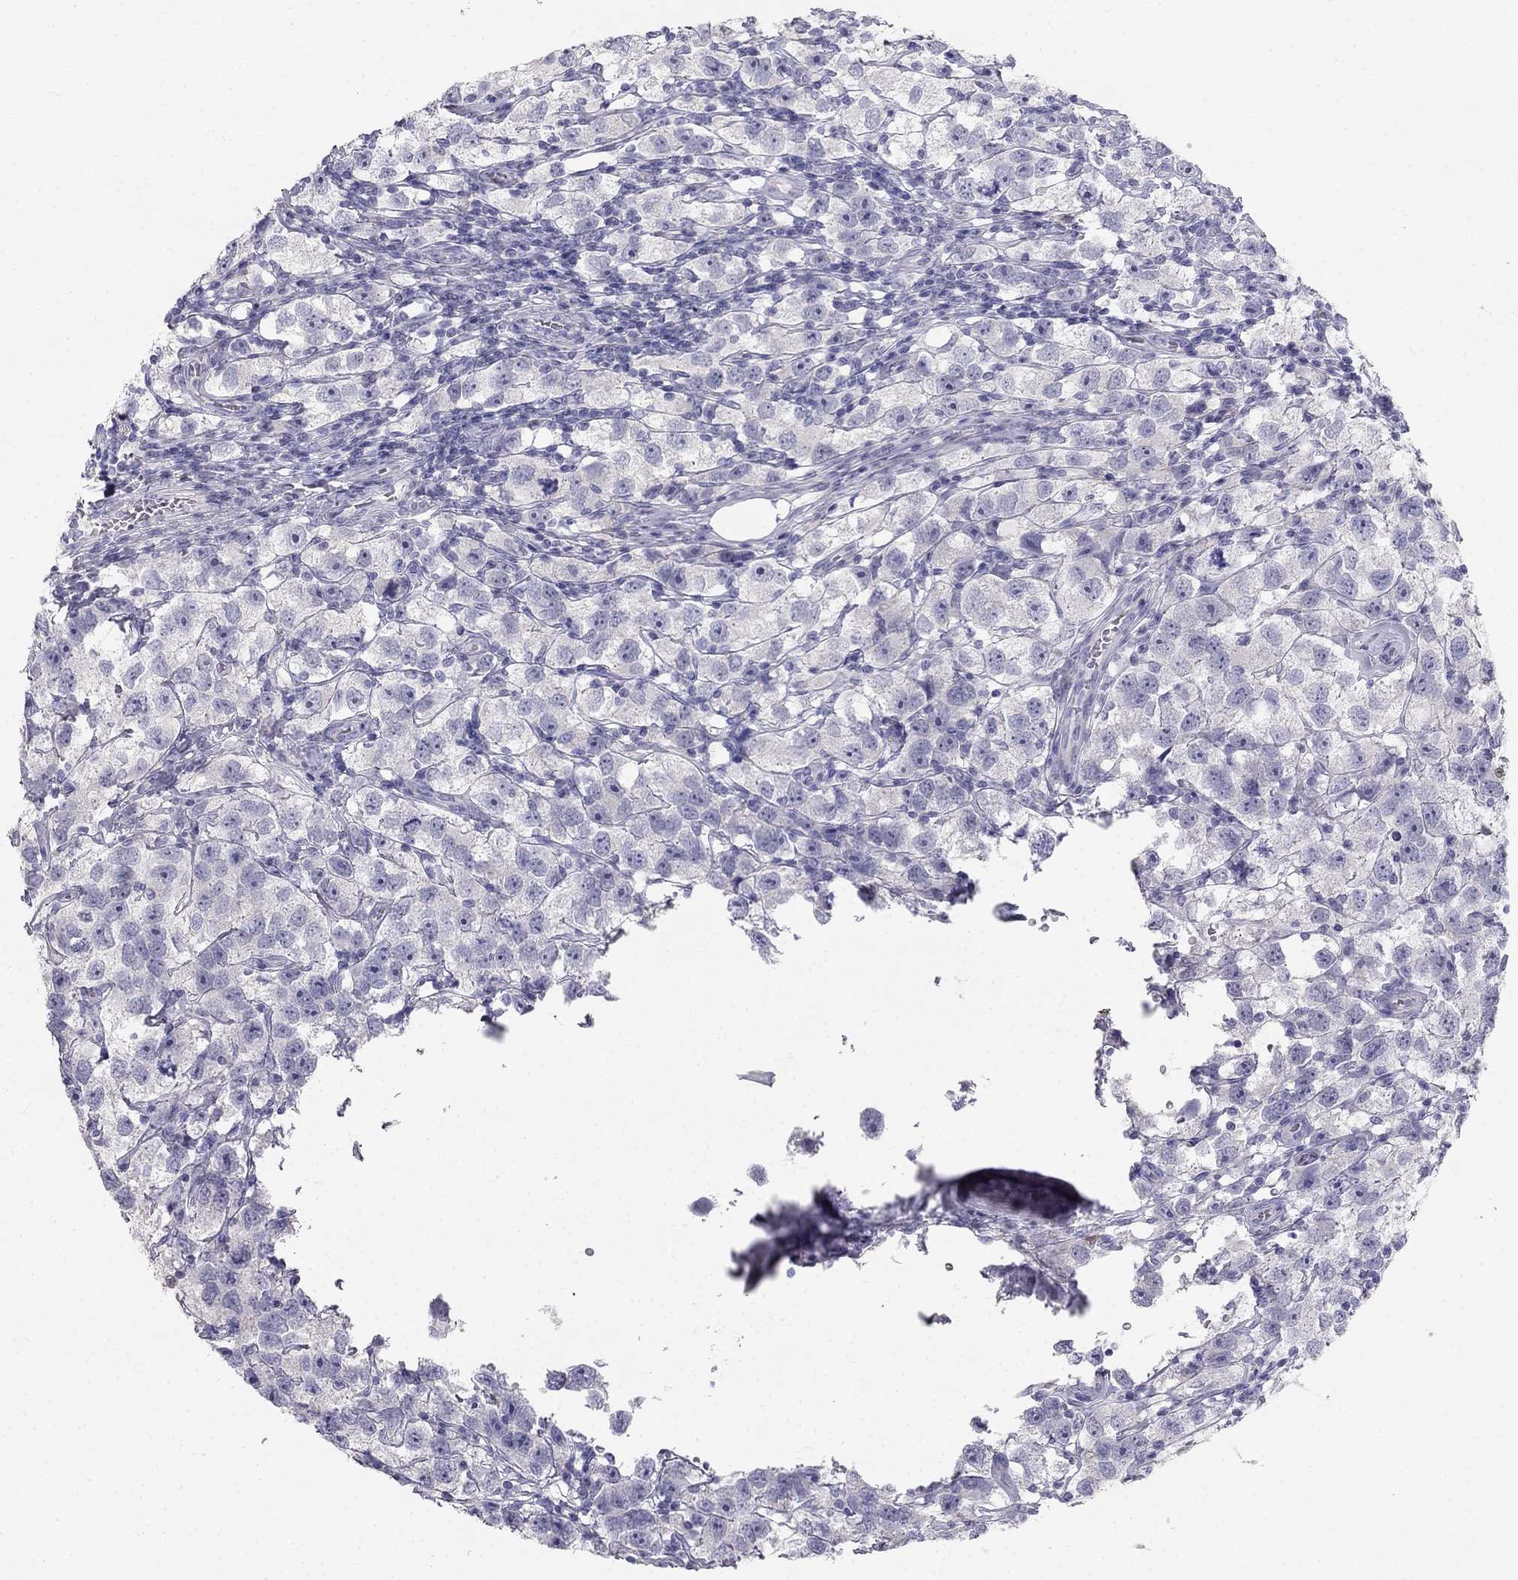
{"staining": {"intensity": "negative", "quantity": "none", "location": "none"}, "tissue": "testis cancer", "cell_type": "Tumor cells", "image_type": "cancer", "snomed": [{"axis": "morphology", "description": "Seminoma, NOS"}, {"axis": "topography", "description": "Testis"}], "caption": "Photomicrograph shows no significant protein expression in tumor cells of seminoma (testis). (IHC, brightfield microscopy, high magnification).", "gene": "RFLNA", "patient": {"sex": "male", "age": 26}}